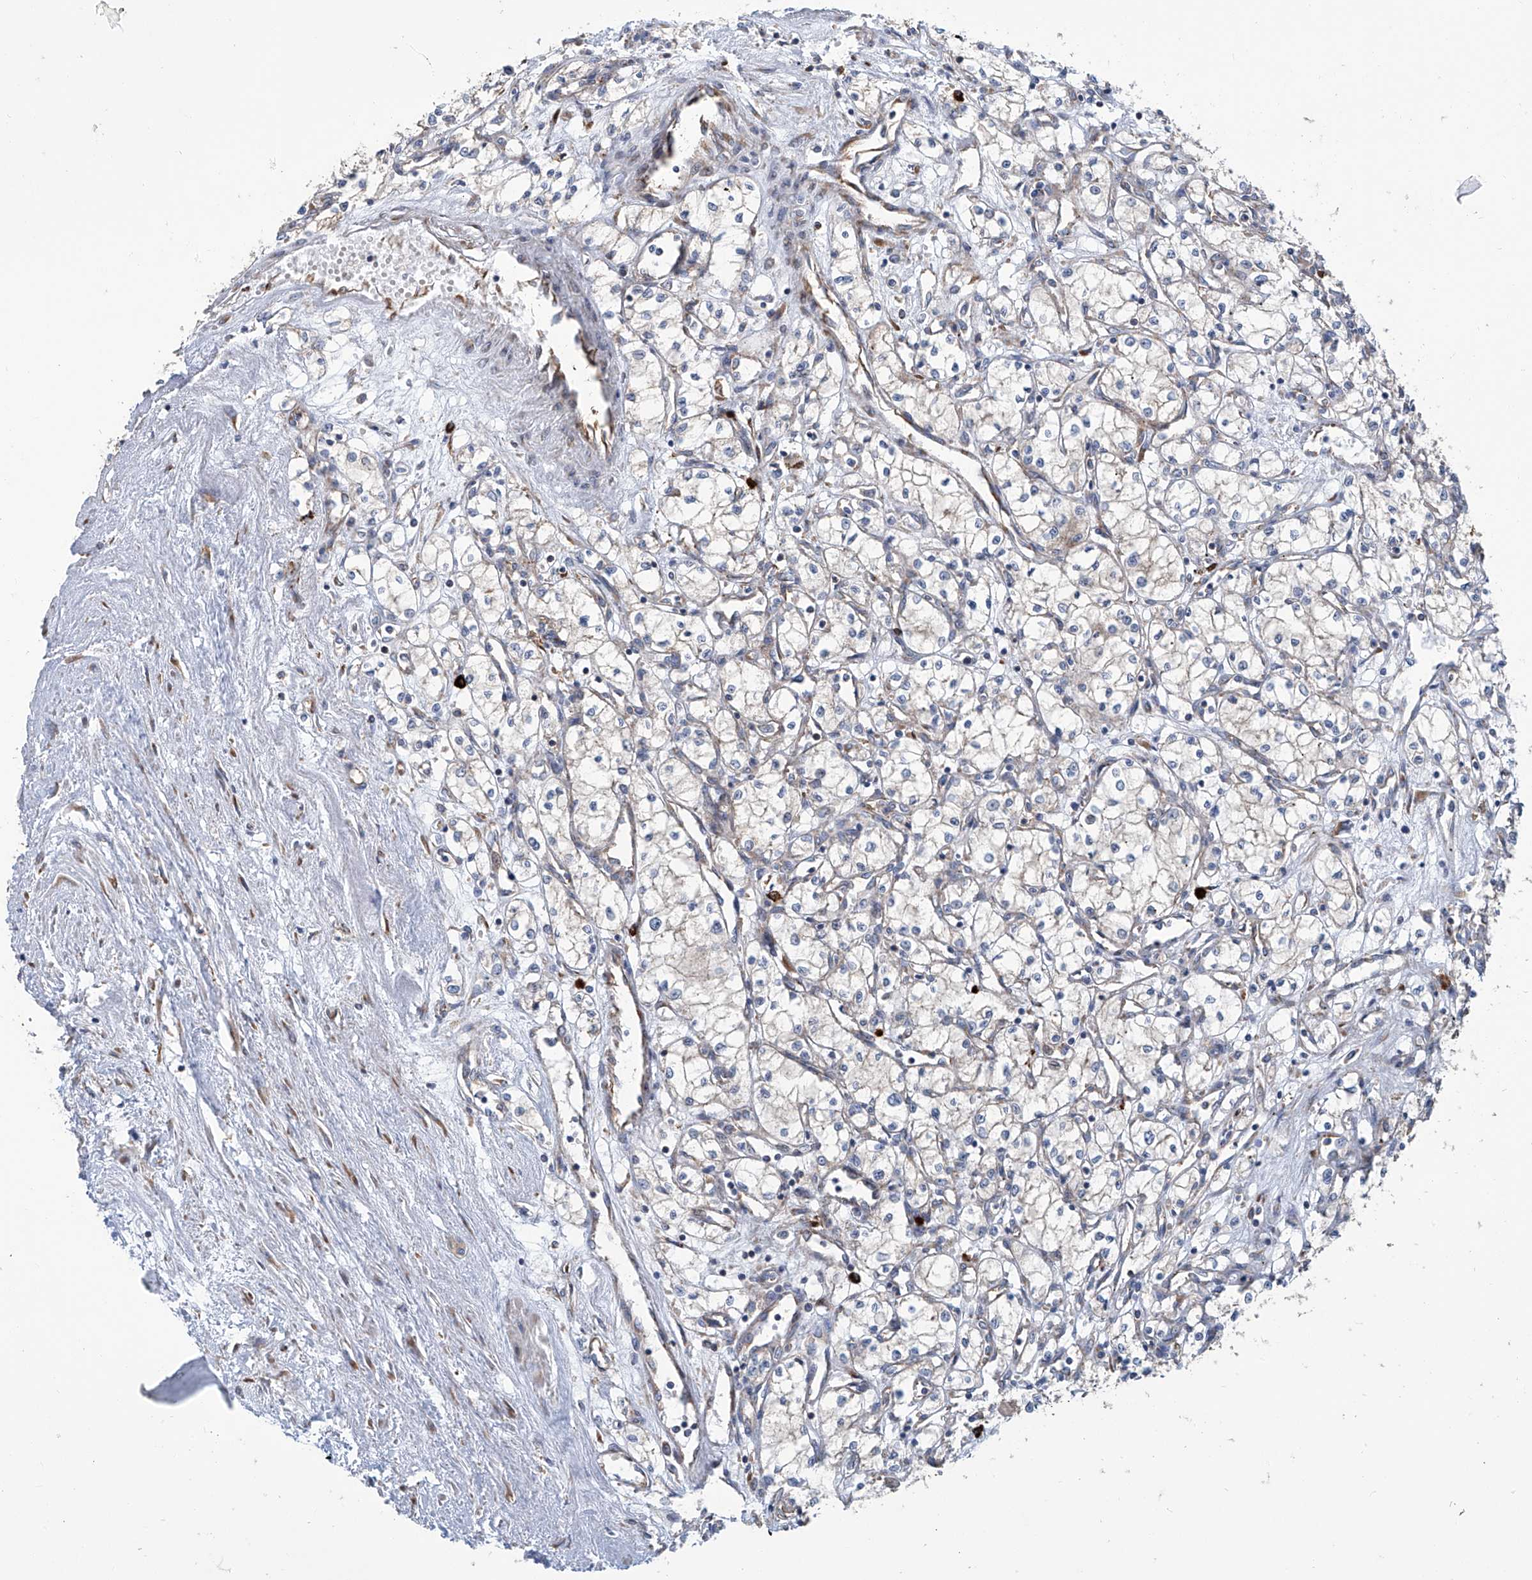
{"staining": {"intensity": "negative", "quantity": "none", "location": "none"}, "tissue": "renal cancer", "cell_type": "Tumor cells", "image_type": "cancer", "snomed": [{"axis": "morphology", "description": "Adenocarcinoma, NOS"}, {"axis": "topography", "description": "Kidney"}], "caption": "Protein analysis of adenocarcinoma (renal) displays no significant expression in tumor cells.", "gene": "SENP2", "patient": {"sex": "male", "age": 59}}